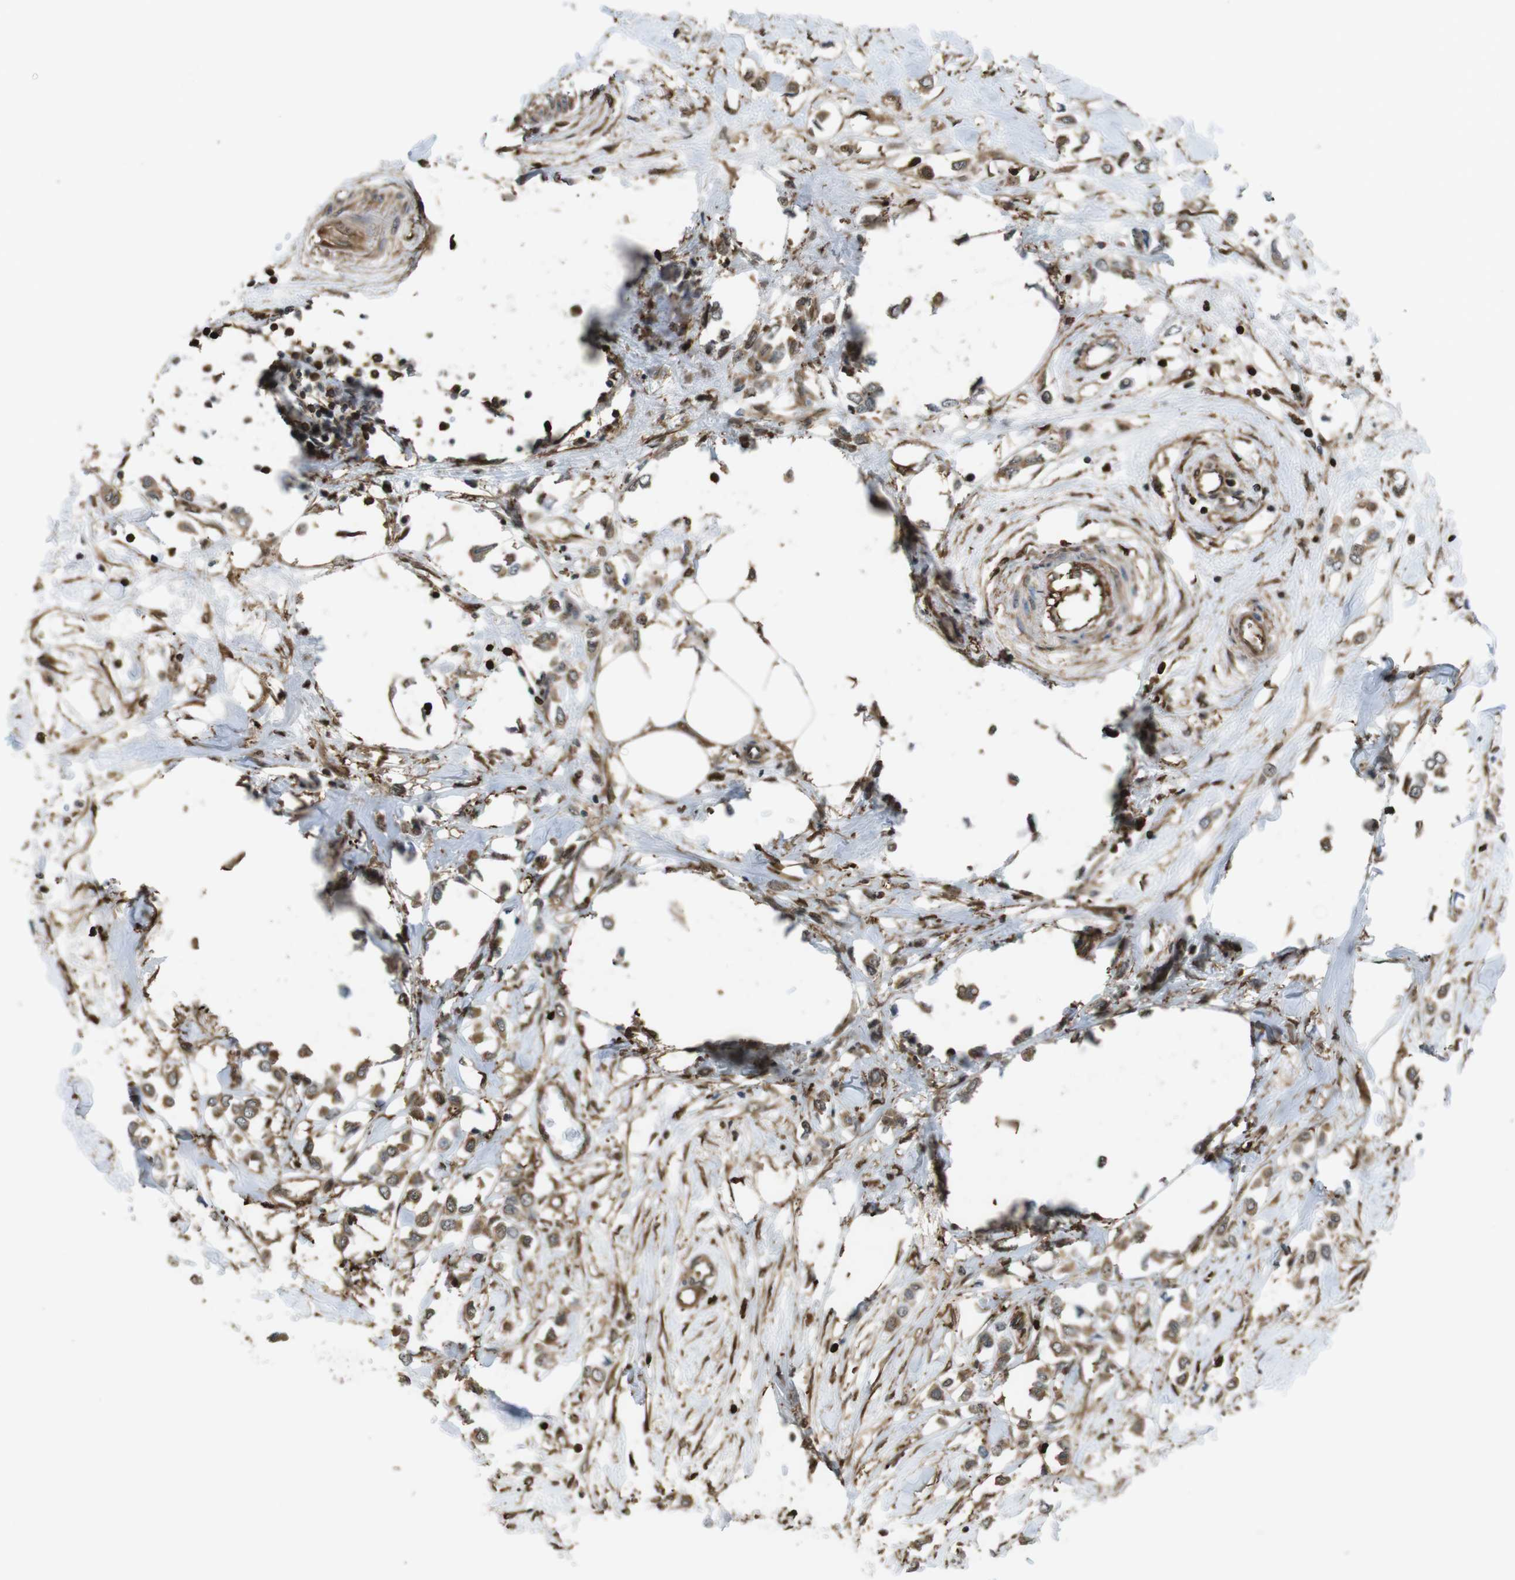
{"staining": {"intensity": "moderate", "quantity": ">75%", "location": "cytoplasmic/membranous"}, "tissue": "breast cancer", "cell_type": "Tumor cells", "image_type": "cancer", "snomed": [{"axis": "morphology", "description": "Lobular carcinoma"}, {"axis": "topography", "description": "Breast"}], "caption": "Tumor cells exhibit moderate cytoplasmic/membranous positivity in about >75% of cells in lobular carcinoma (breast).", "gene": "ARHGDIA", "patient": {"sex": "female", "age": 51}}